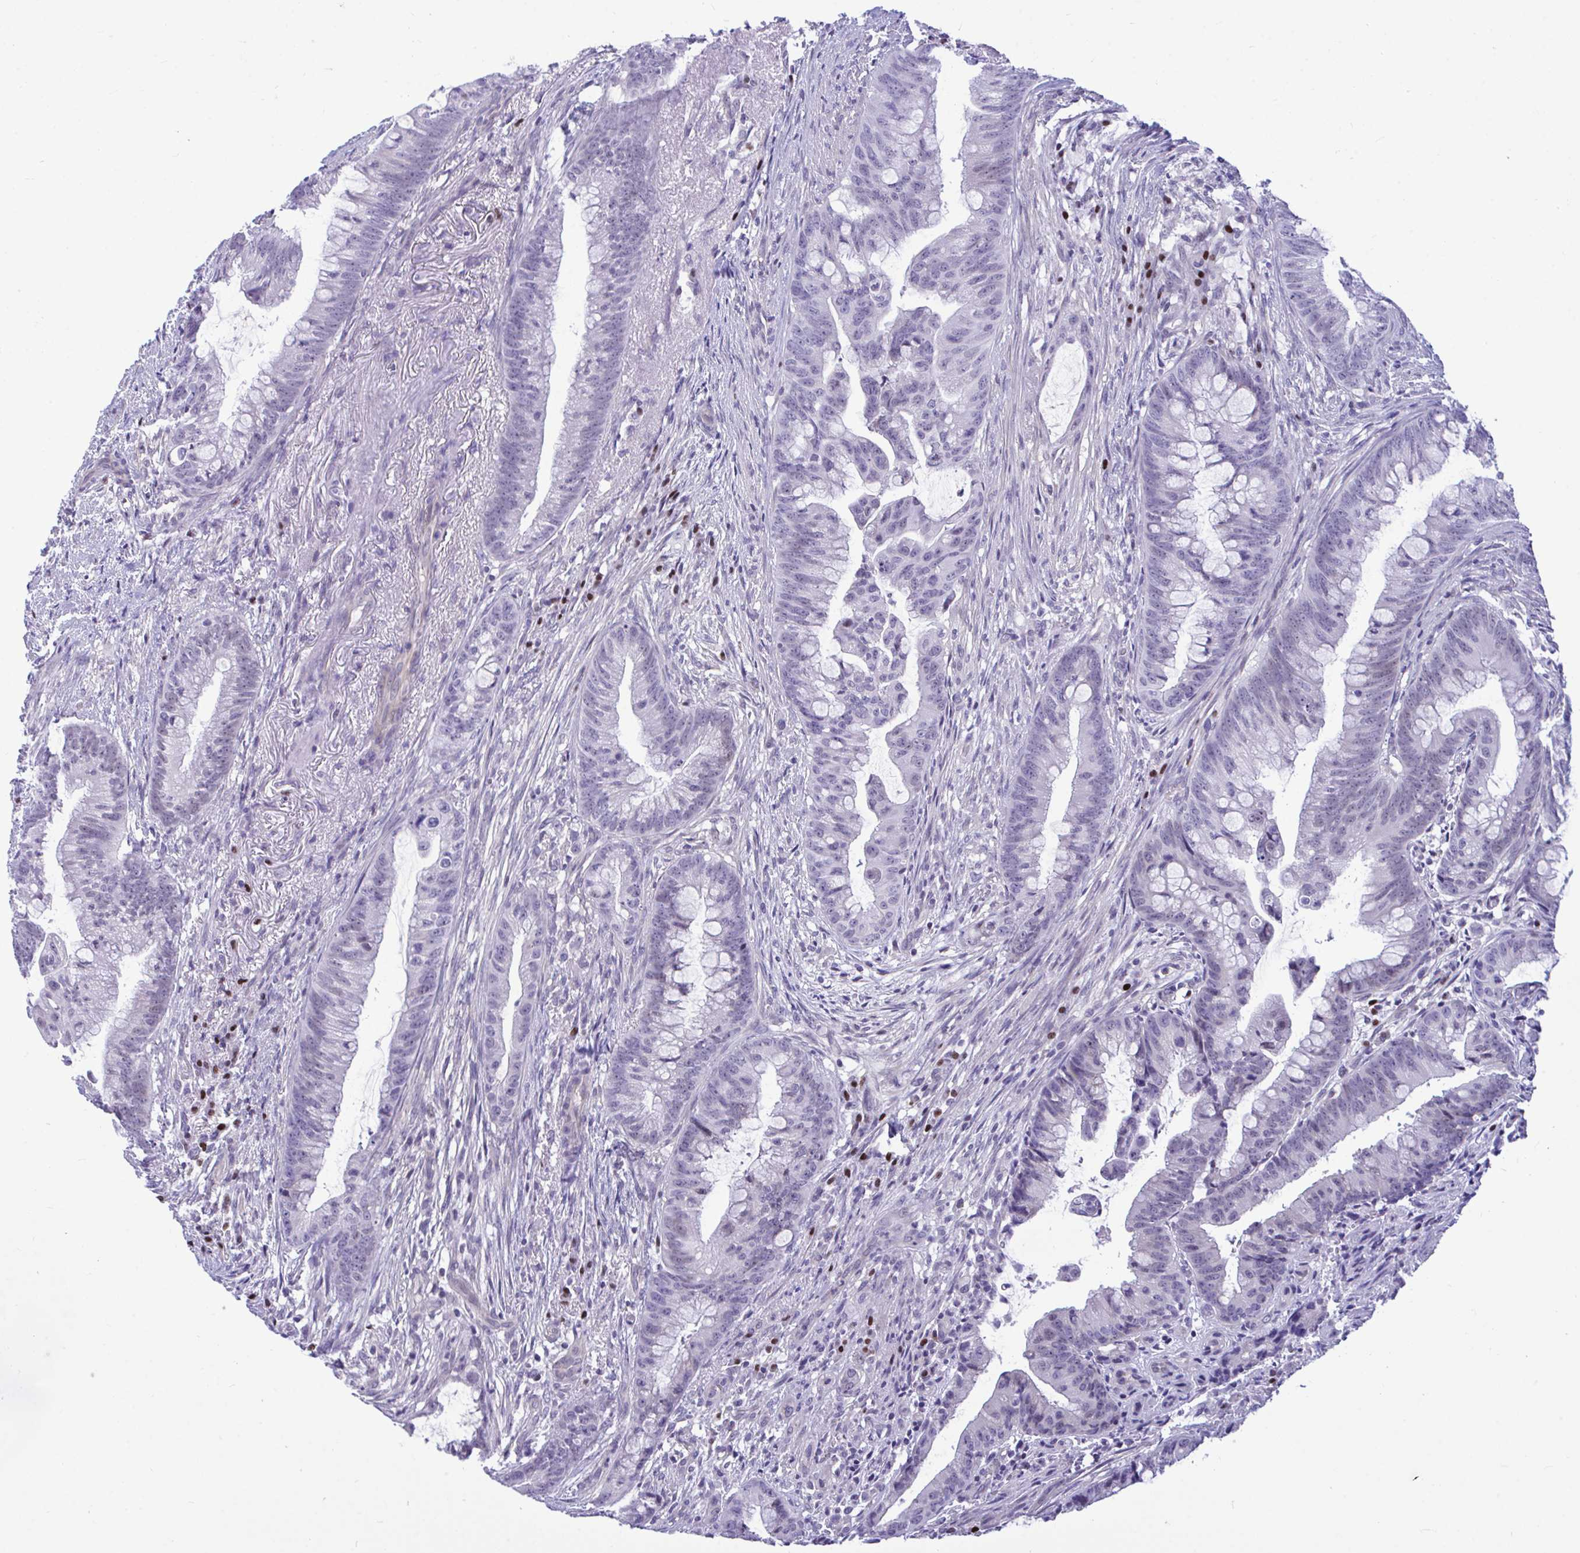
{"staining": {"intensity": "negative", "quantity": "none", "location": "none"}, "tissue": "colorectal cancer", "cell_type": "Tumor cells", "image_type": "cancer", "snomed": [{"axis": "morphology", "description": "Adenocarcinoma, NOS"}, {"axis": "topography", "description": "Colon"}], "caption": "Histopathology image shows no significant protein positivity in tumor cells of colorectal adenocarcinoma.", "gene": "SLC25A51", "patient": {"sex": "male", "age": 62}}